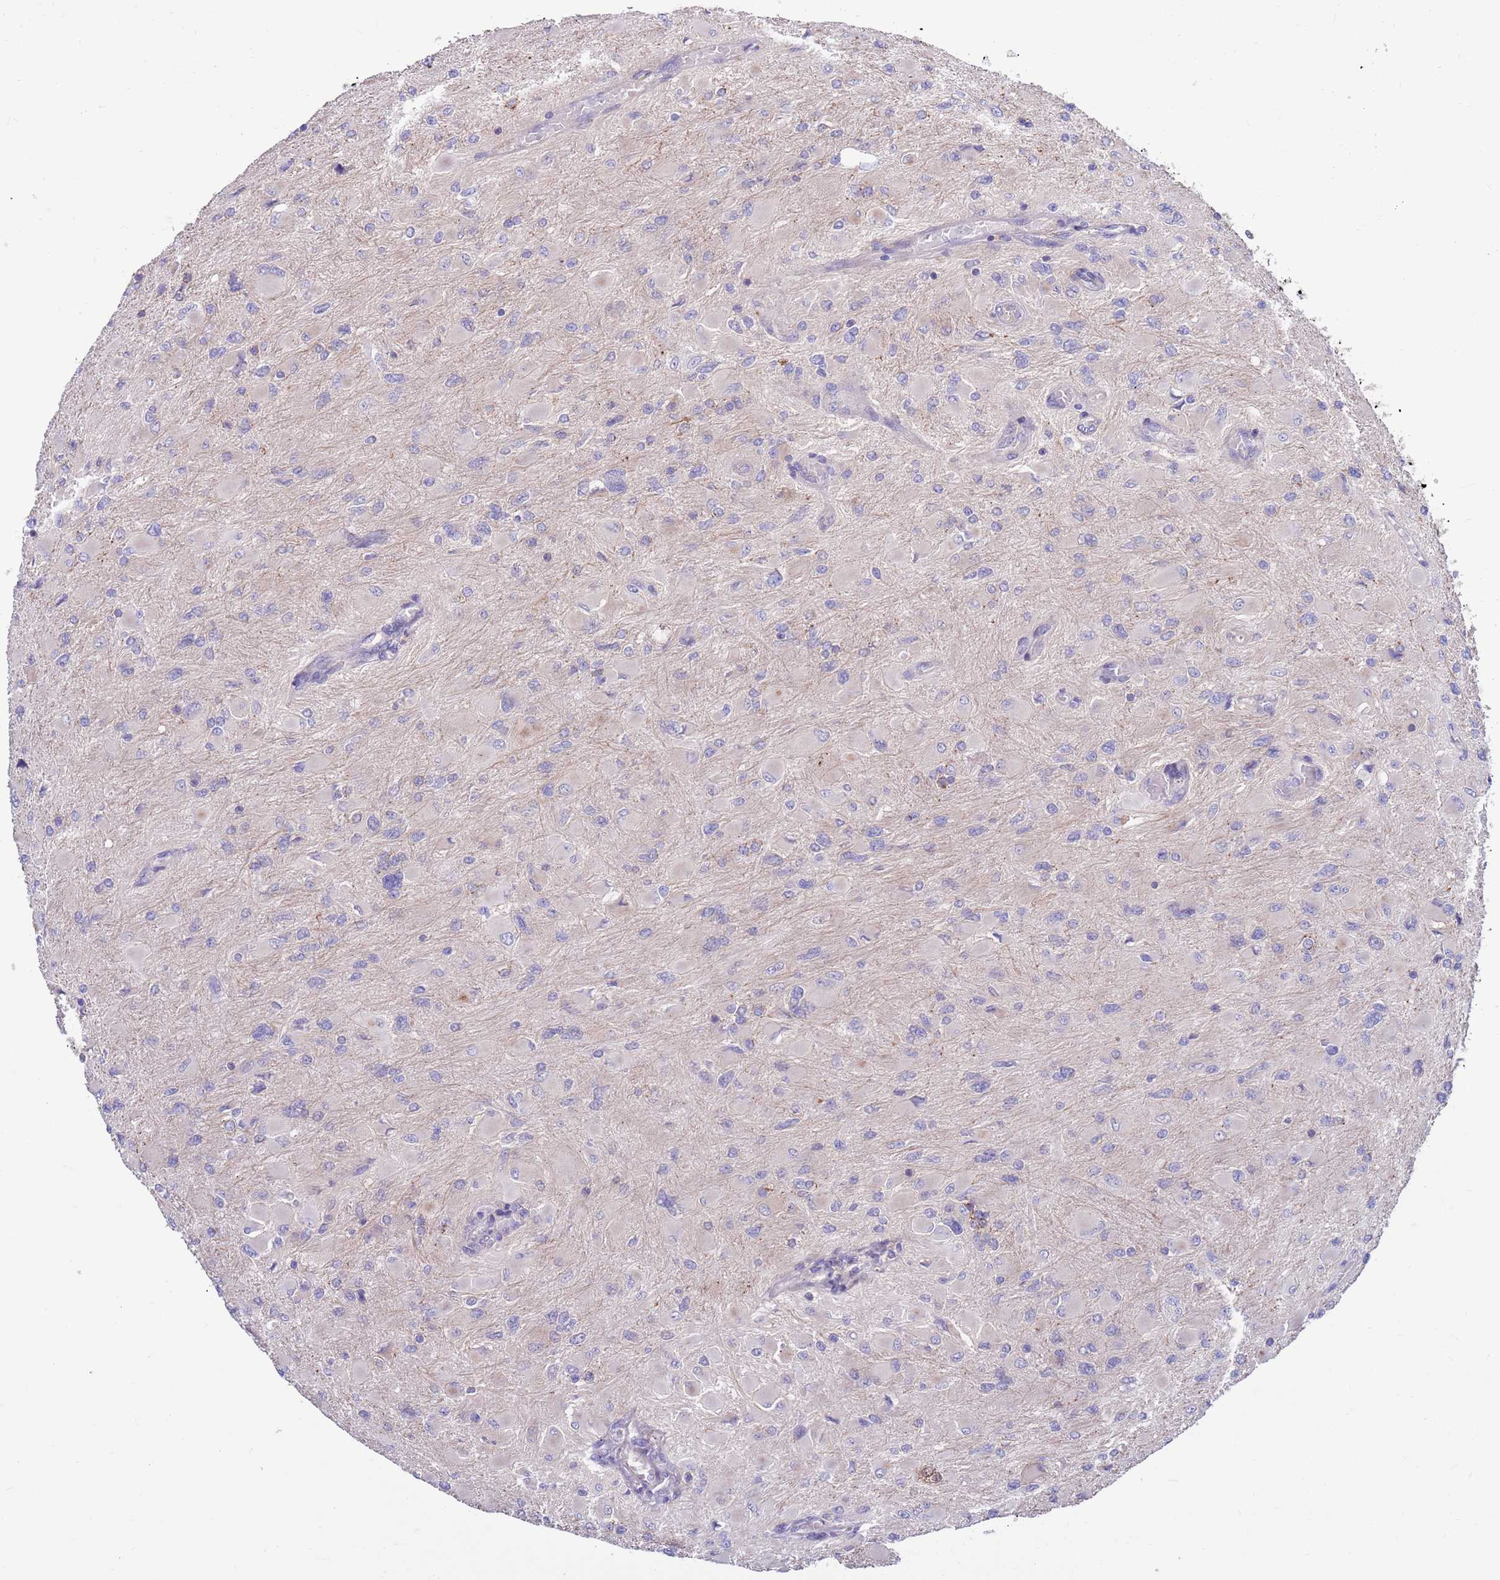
{"staining": {"intensity": "negative", "quantity": "none", "location": "none"}, "tissue": "glioma", "cell_type": "Tumor cells", "image_type": "cancer", "snomed": [{"axis": "morphology", "description": "Glioma, malignant, High grade"}, {"axis": "topography", "description": "Cerebral cortex"}], "caption": "IHC of human glioma displays no staining in tumor cells.", "gene": "KLHL29", "patient": {"sex": "female", "age": 36}}